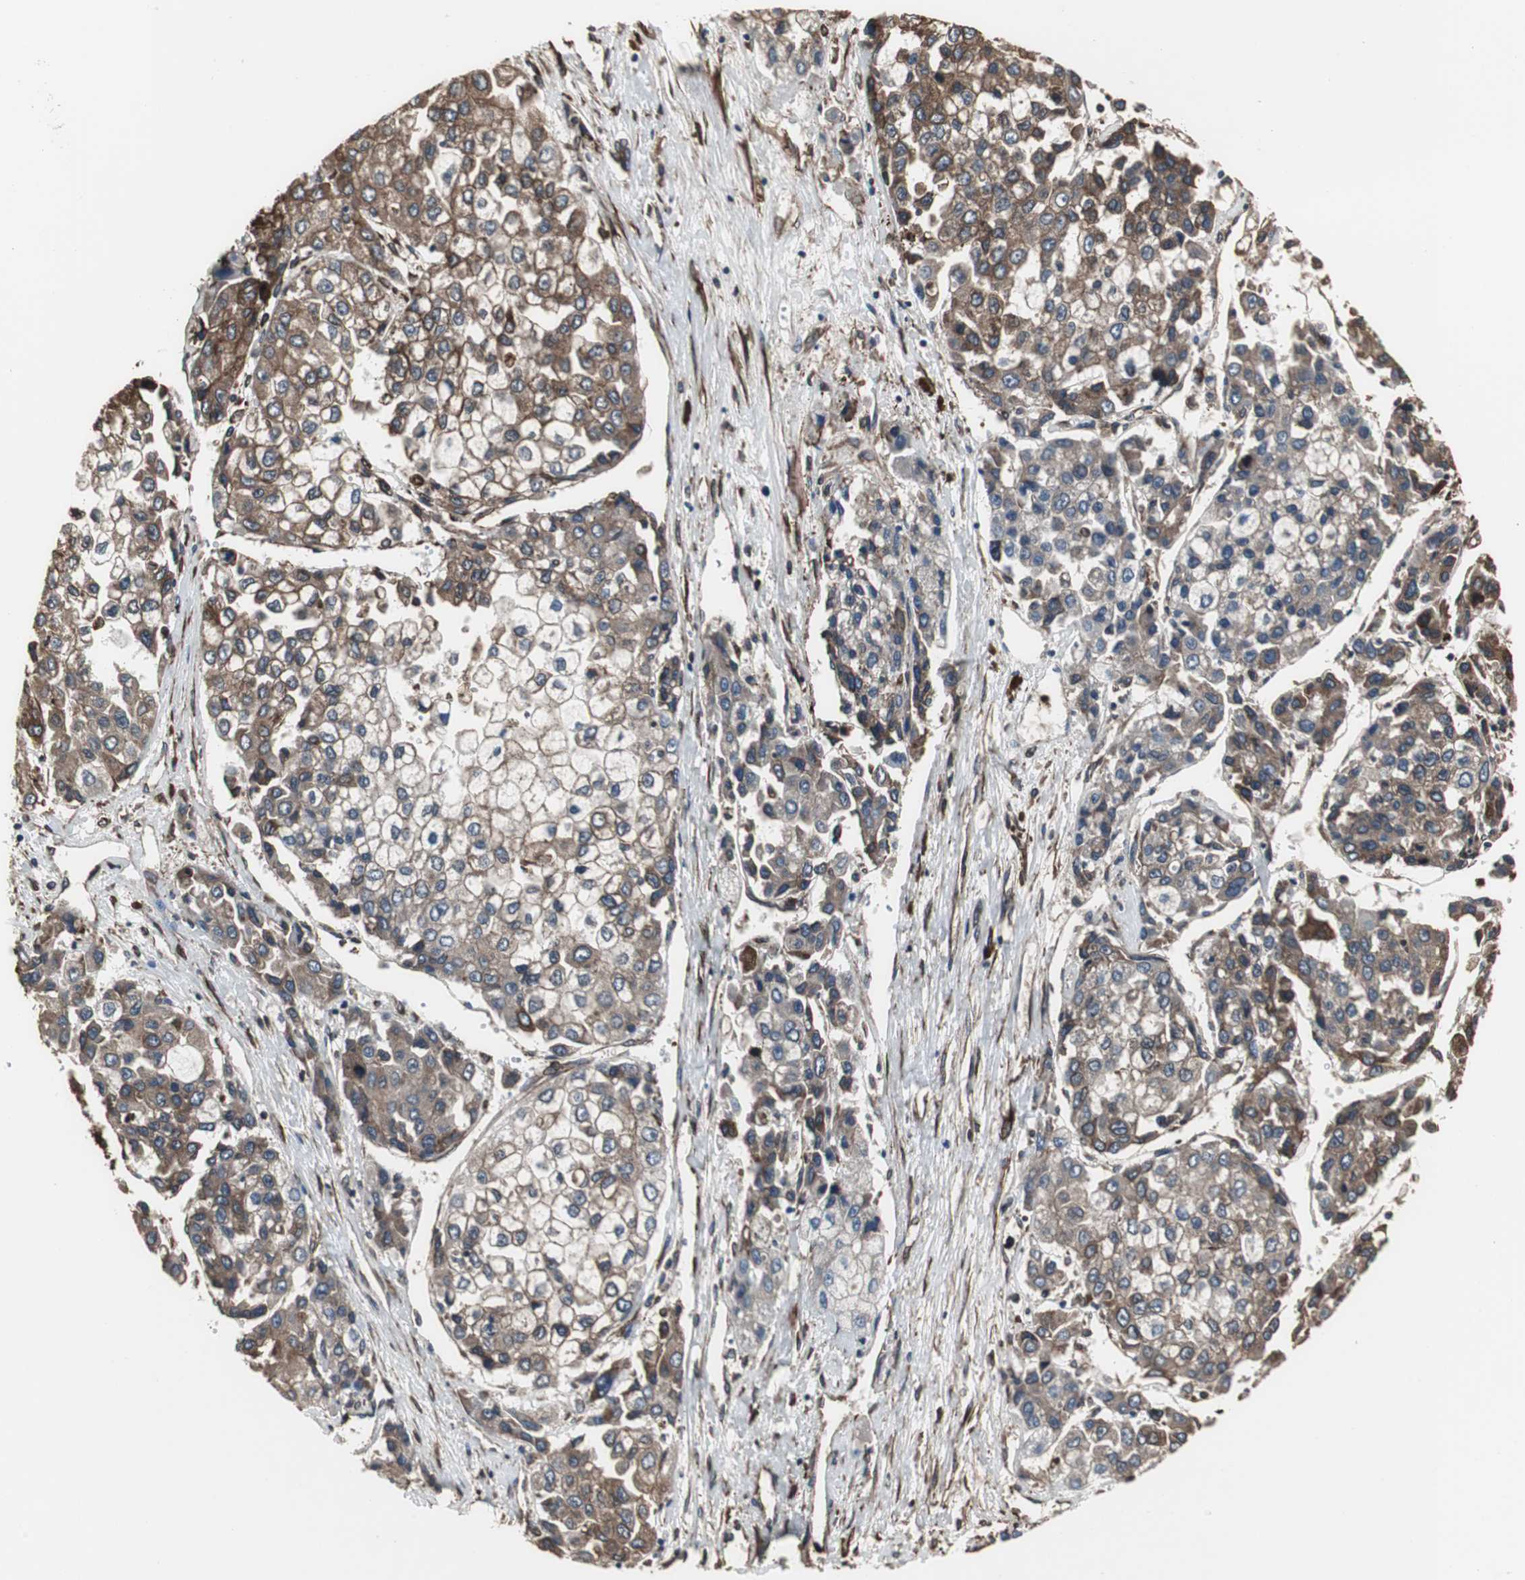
{"staining": {"intensity": "moderate", "quantity": ">75%", "location": "cytoplasmic/membranous"}, "tissue": "liver cancer", "cell_type": "Tumor cells", "image_type": "cancer", "snomed": [{"axis": "morphology", "description": "Carcinoma, Hepatocellular, NOS"}, {"axis": "topography", "description": "Liver"}], "caption": "Immunohistochemical staining of liver hepatocellular carcinoma reveals medium levels of moderate cytoplasmic/membranous positivity in about >75% of tumor cells.", "gene": "CALU", "patient": {"sex": "female", "age": 66}}